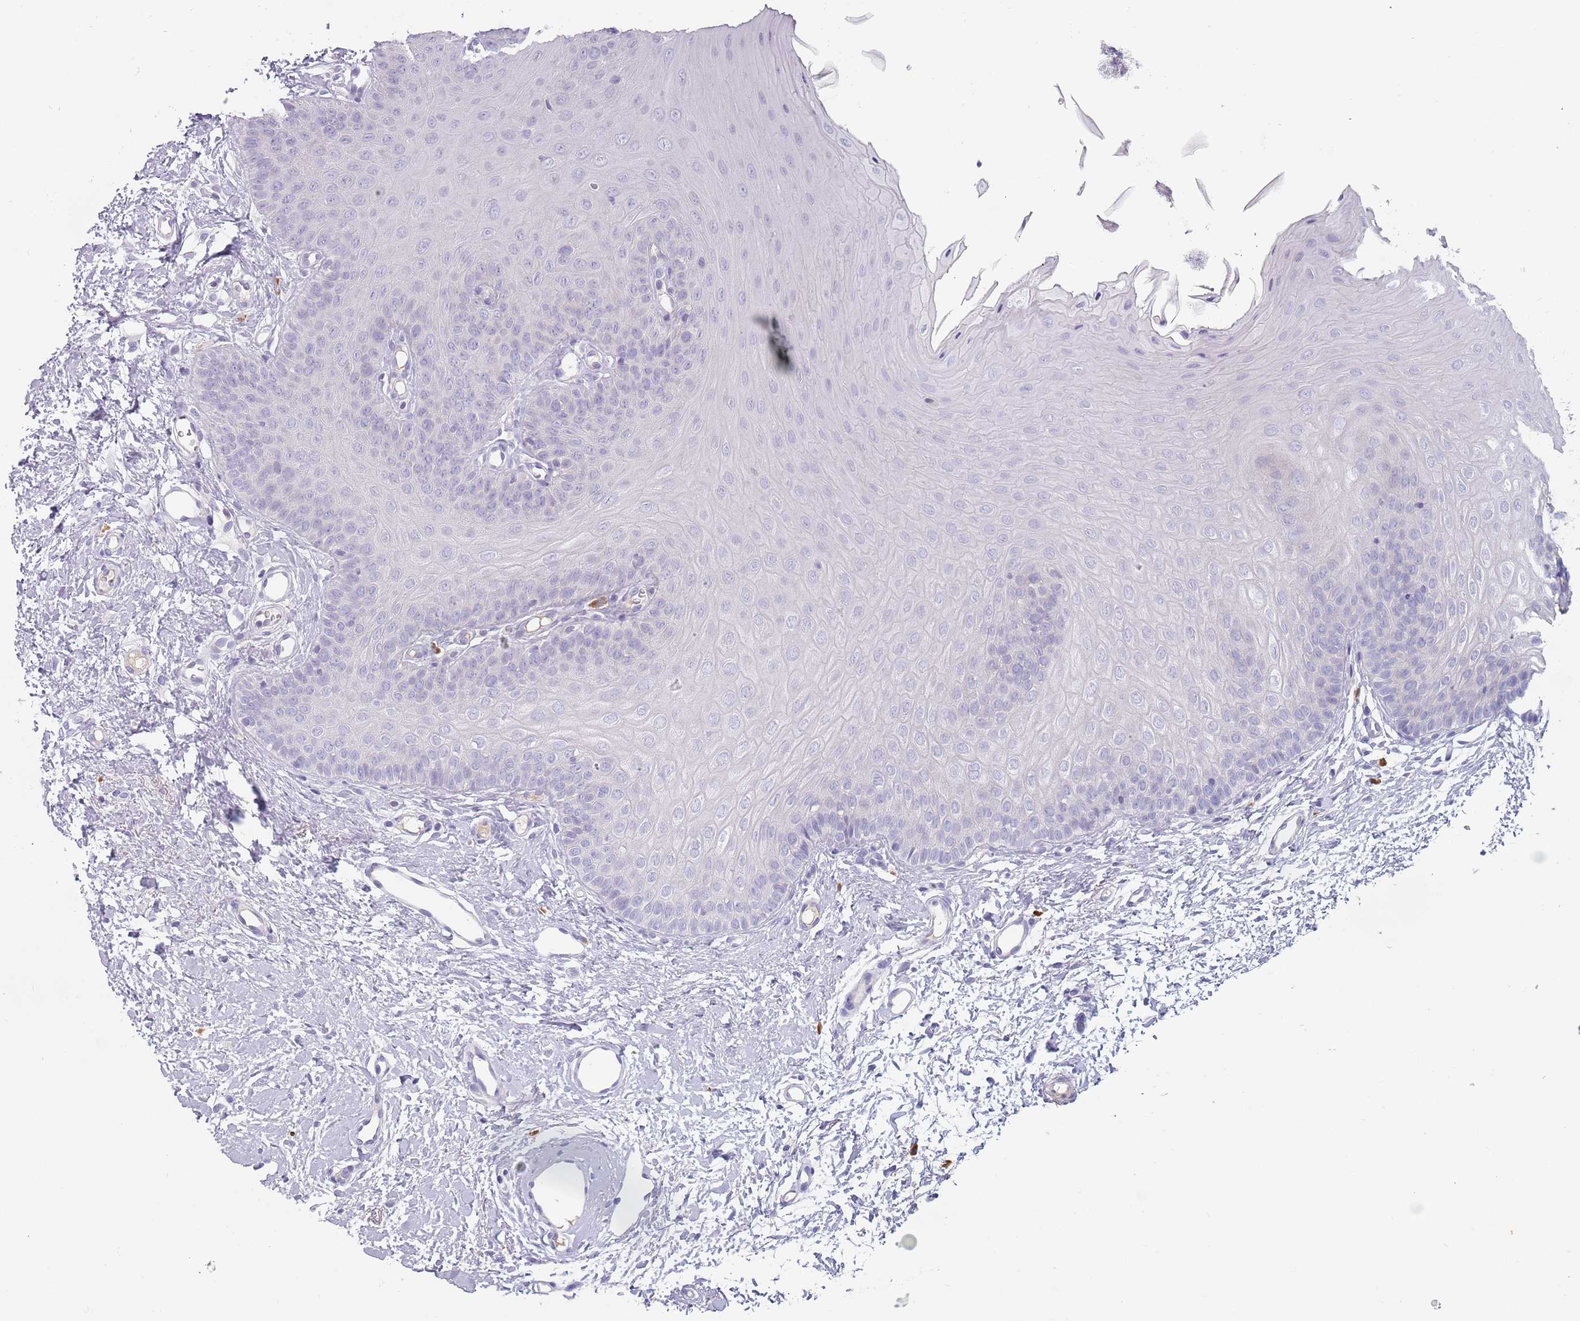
{"staining": {"intensity": "negative", "quantity": "none", "location": "none"}, "tissue": "oral mucosa", "cell_type": "Squamous epithelial cells", "image_type": "normal", "snomed": [{"axis": "morphology", "description": "Normal tissue, NOS"}, {"axis": "topography", "description": "Oral tissue"}], "caption": "The image reveals no significant staining in squamous epithelial cells of oral mucosa.", "gene": "DDX4", "patient": {"sex": "female", "age": 68}}